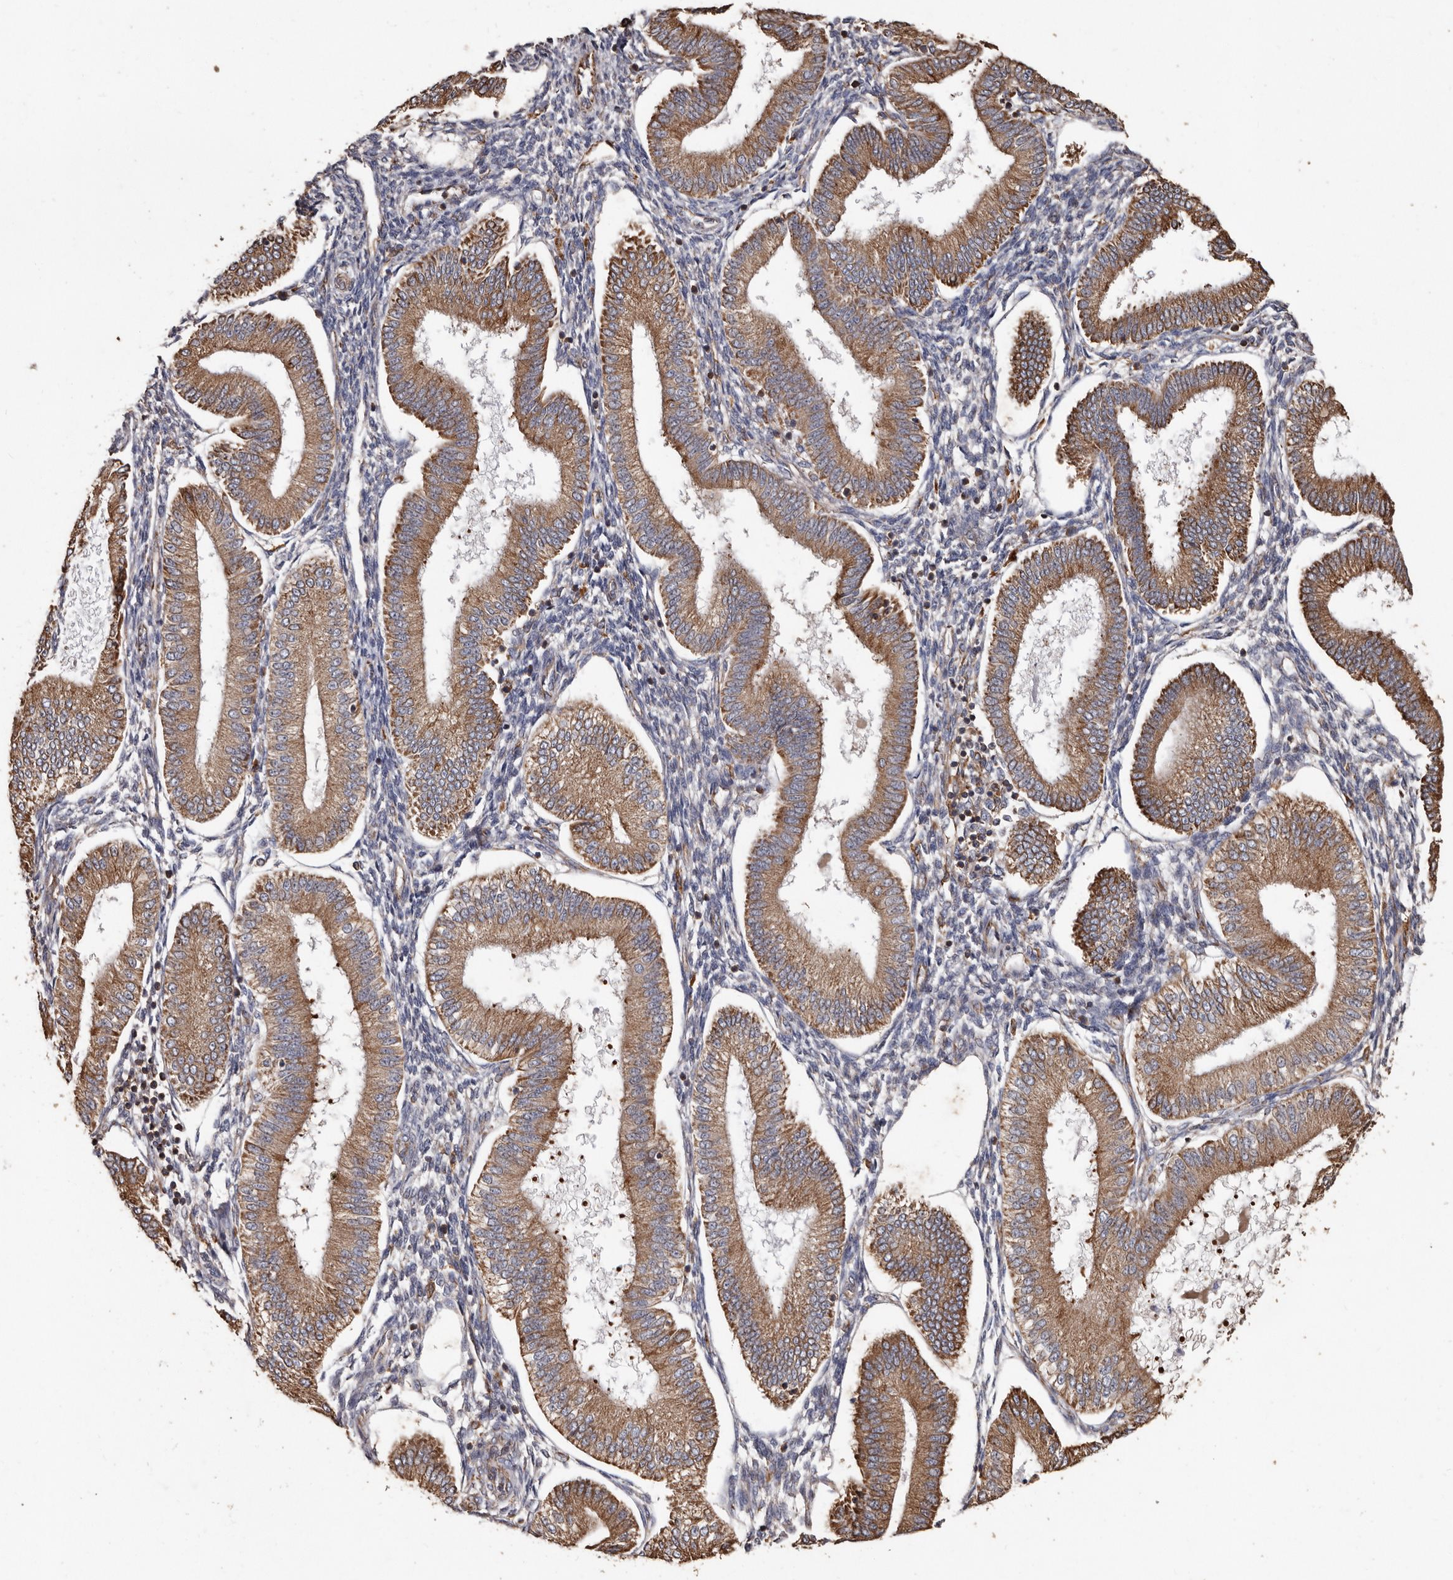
{"staining": {"intensity": "weak", "quantity": "<25%", "location": "cytoplasmic/membranous"}, "tissue": "endometrium", "cell_type": "Cells in endometrial stroma", "image_type": "normal", "snomed": [{"axis": "morphology", "description": "Normal tissue, NOS"}, {"axis": "topography", "description": "Endometrium"}], "caption": "This histopathology image is of unremarkable endometrium stained with immunohistochemistry to label a protein in brown with the nuclei are counter-stained blue. There is no positivity in cells in endometrial stroma.", "gene": "OSGIN2", "patient": {"sex": "female", "age": 39}}